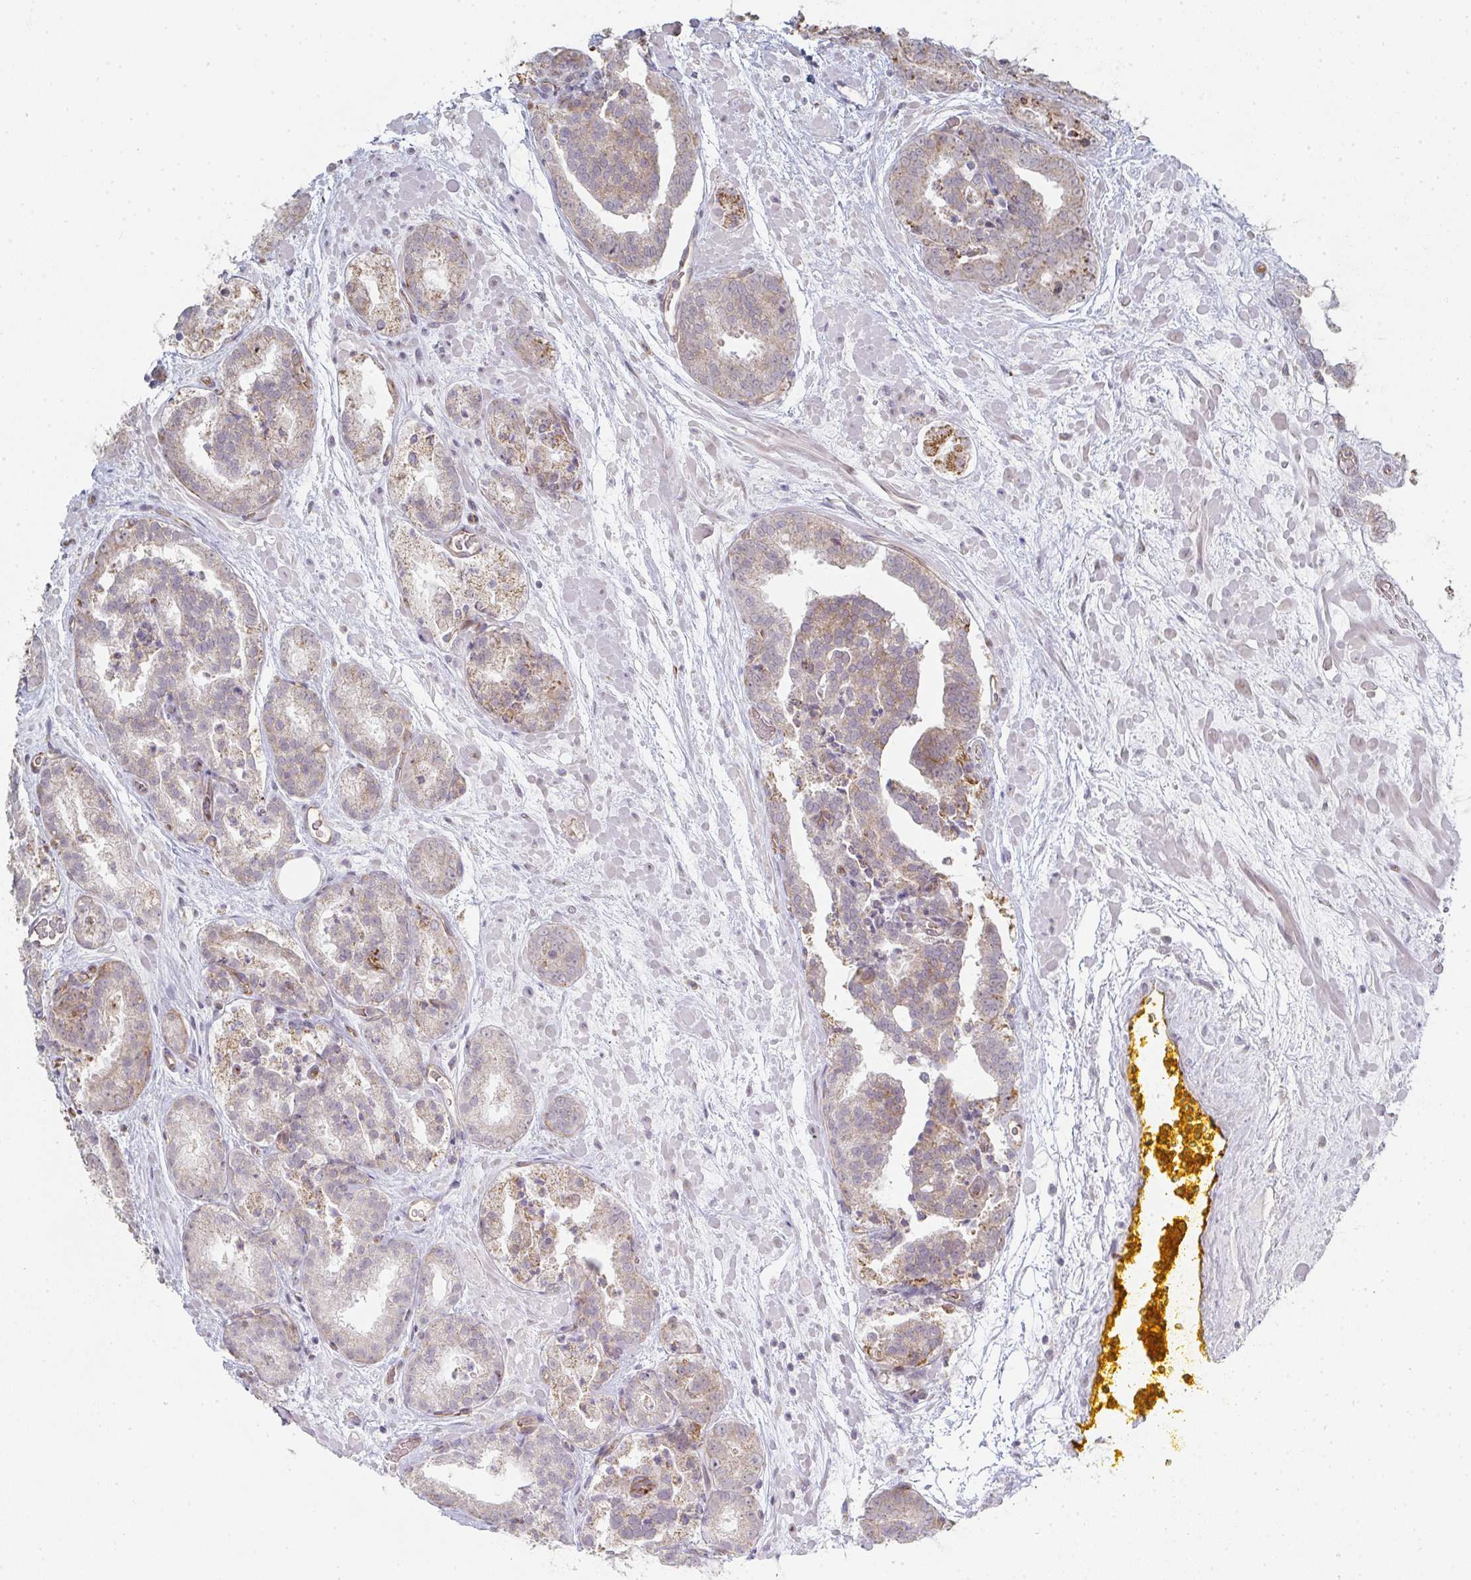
{"staining": {"intensity": "weak", "quantity": "25%-75%", "location": "cytoplasmic/membranous"}, "tissue": "prostate cancer", "cell_type": "Tumor cells", "image_type": "cancer", "snomed": [{"axis": "morphology", "description": "Adenocarcinoma, High grade"}, {"axis": "topography", "description": "Prostate"}], "caption": "Protein expression analysis of prostate cancer shows weak cytoplasmic/membranous positivity in approximately 25%-75% of tumor cells.", "gene": "ZNF526", "patient": {"sex": "male", "age": 66}}